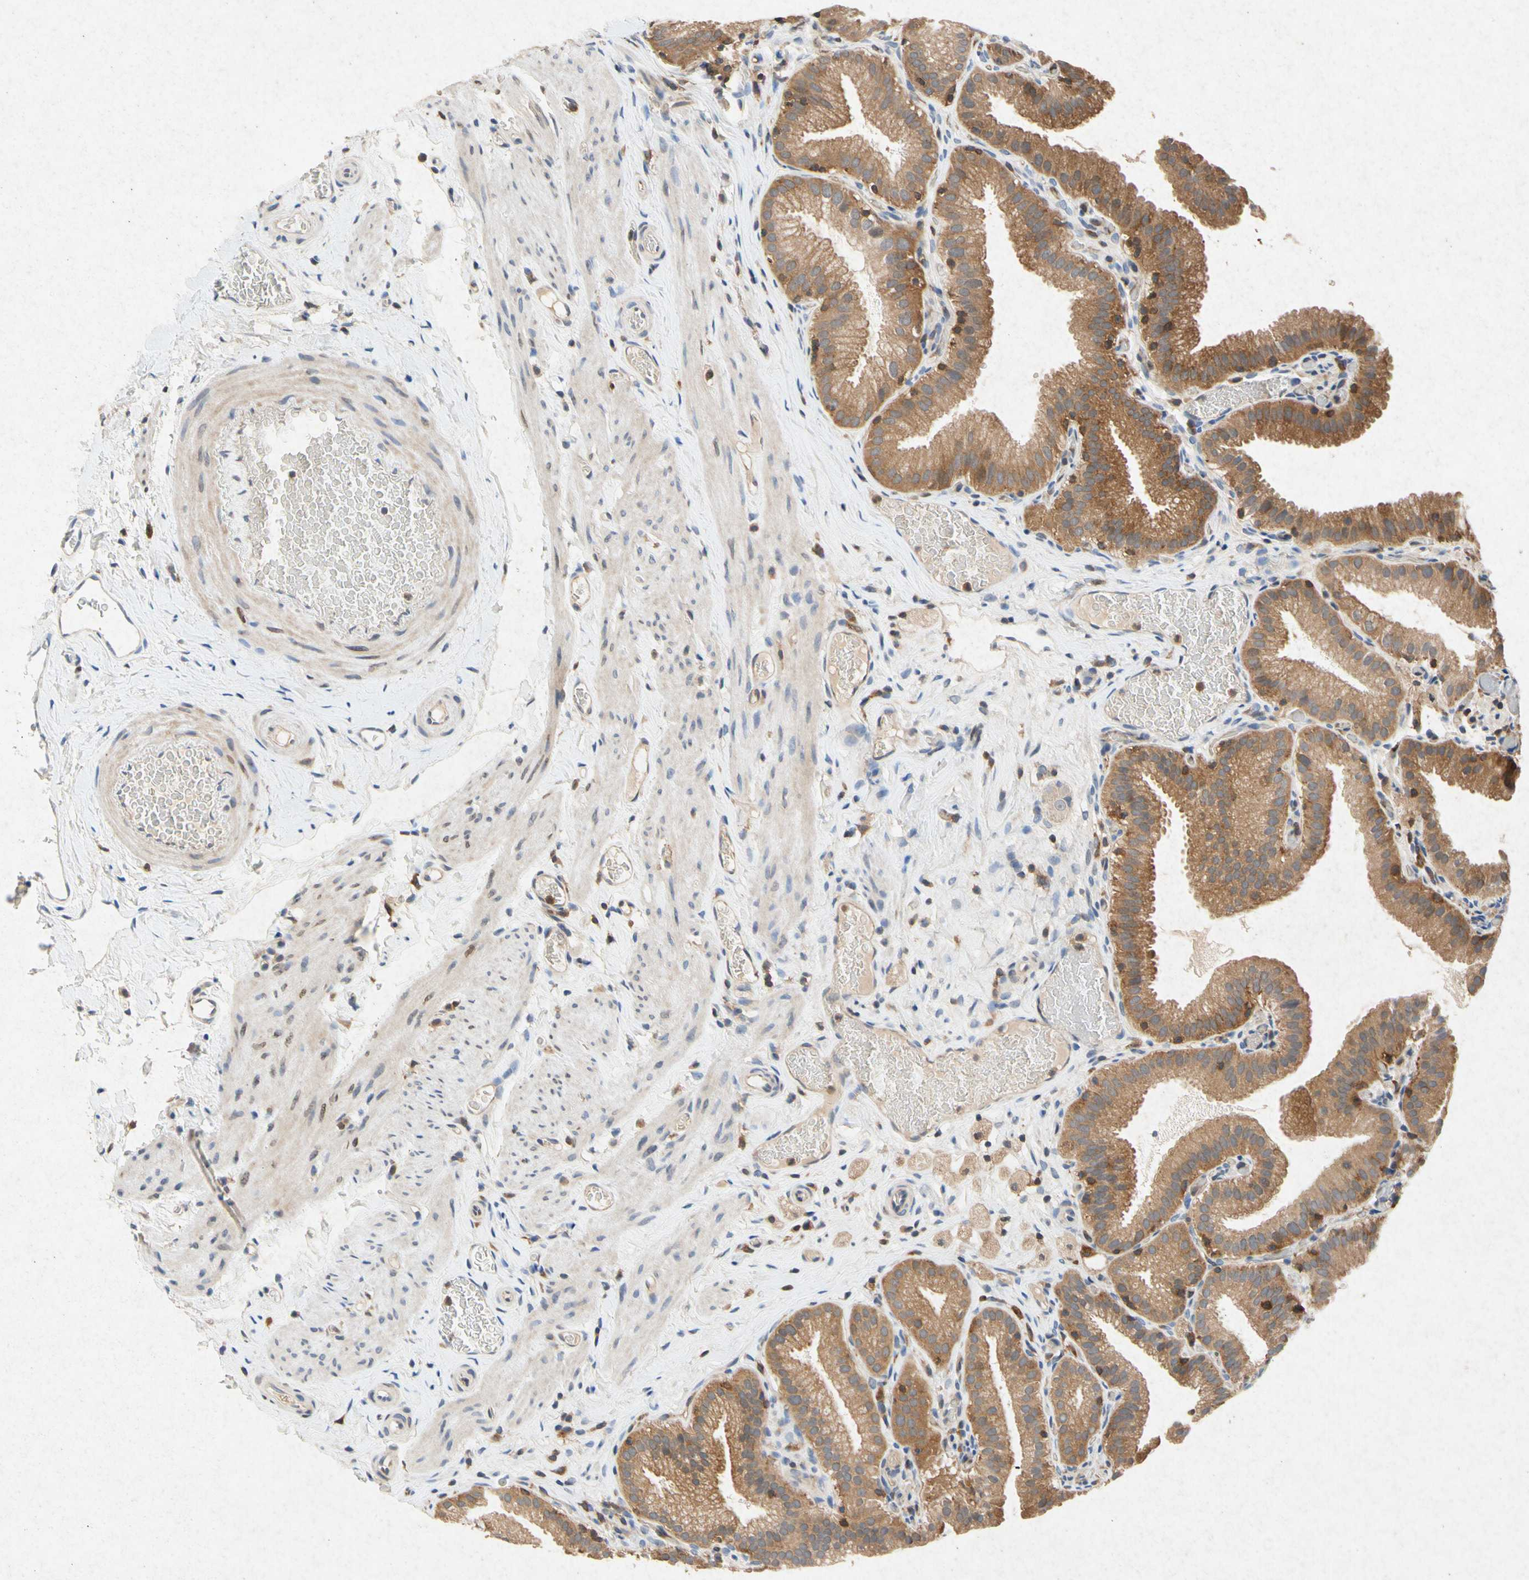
{"staining": {"intensity": "moderate", "quantity": ">75%", "location": "cytoplasmic/membranous"}, "tissue": "gallbladder", "cell_type": "Glandular cells", "image_type": "normal", "snomed": [{"axis": "morphology", "description": "Normal tissue, NOS"}, {"axis": "topography", "description": "Gallbladder"}], "caption": "A high-resolution micrograph shows immunohistochemistry staining of benign gallbladder, which displays moderate cytoplasmic/membranous expression in about >75% of glandular cells.", "gene": "RPS6KA1", "patient": {"sex": "male", "age": 54}}